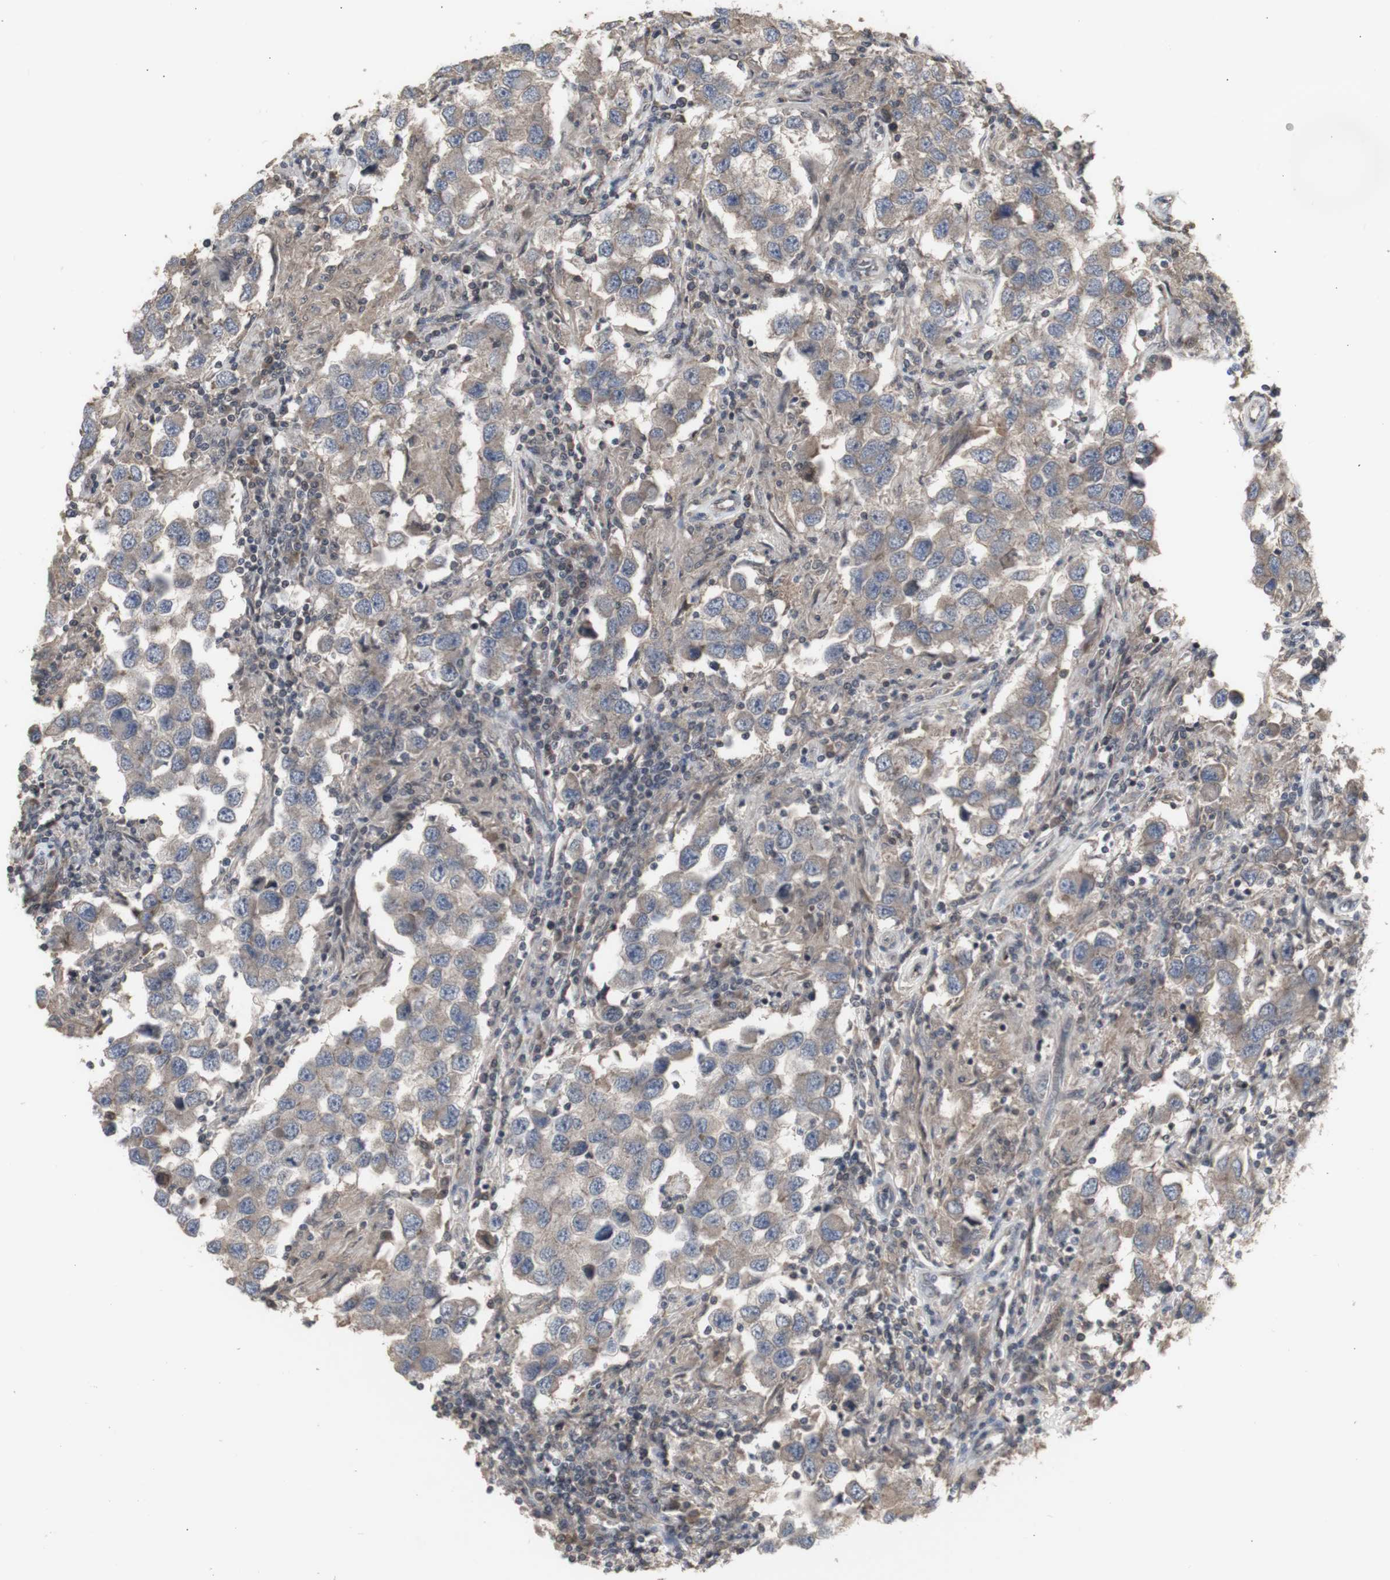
{"staining": {"intensity": "weak", "quantity": ">75%", "location": "cytoplasmic/membranous"}, "tissue": "testis cancer", "cell_type": "Tumor cells", "image_type": "cancer", "snomed": [{"axis": "morphology", "description": "Carcinoma, Embryonal, NOS"}, {"axis": "topography", "description": "Testis"}], "caption": "DAB (3,3'-diaminobenzidine) immunohistochemical staining of human testis embryonal carcinoma demonstrates weak cytoplasmic/membranous protein positivity in about >75% of tumor cells.", "gene": "ALOX12", "patient": {"sex": "male", "age": 21}}